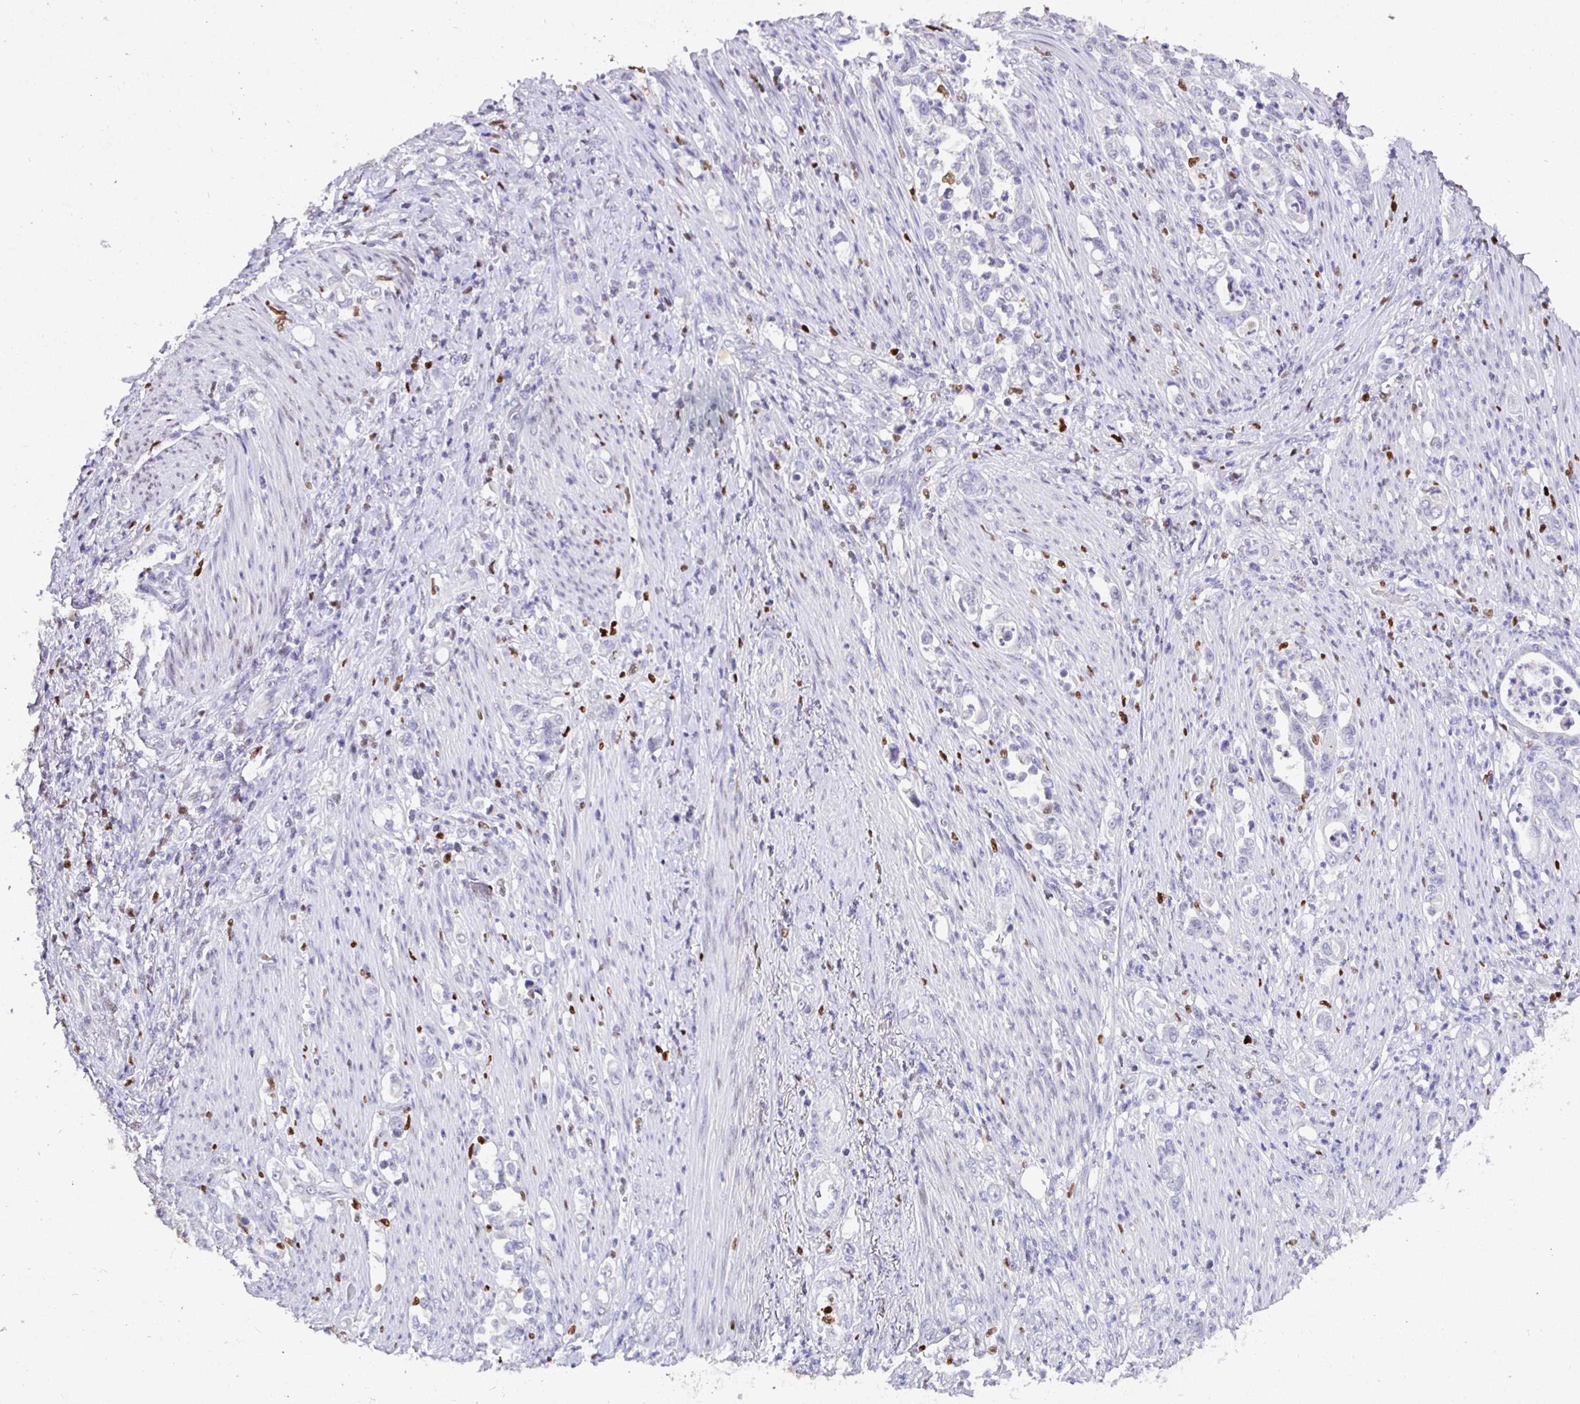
{"staining": {"intensity": "negative", "quantity": "none", "location": "none"}, "tissue": "stomach cancer", "cell_type": "Tumor cells", "image_type": "cancer", "snomed": [{"axis": "morphology", "description": "Normal tissue, NOS"}, {"axis": "morphology", "description": "Adenocarcinoma, NOS"}, {"axis": "topography", "description": "Stomach"}], "caption": "Tumor cells are negative for protein expression in human stomach cancer.", "gene": "SATB1", "patient": {"sex": "female", "age": 79}}